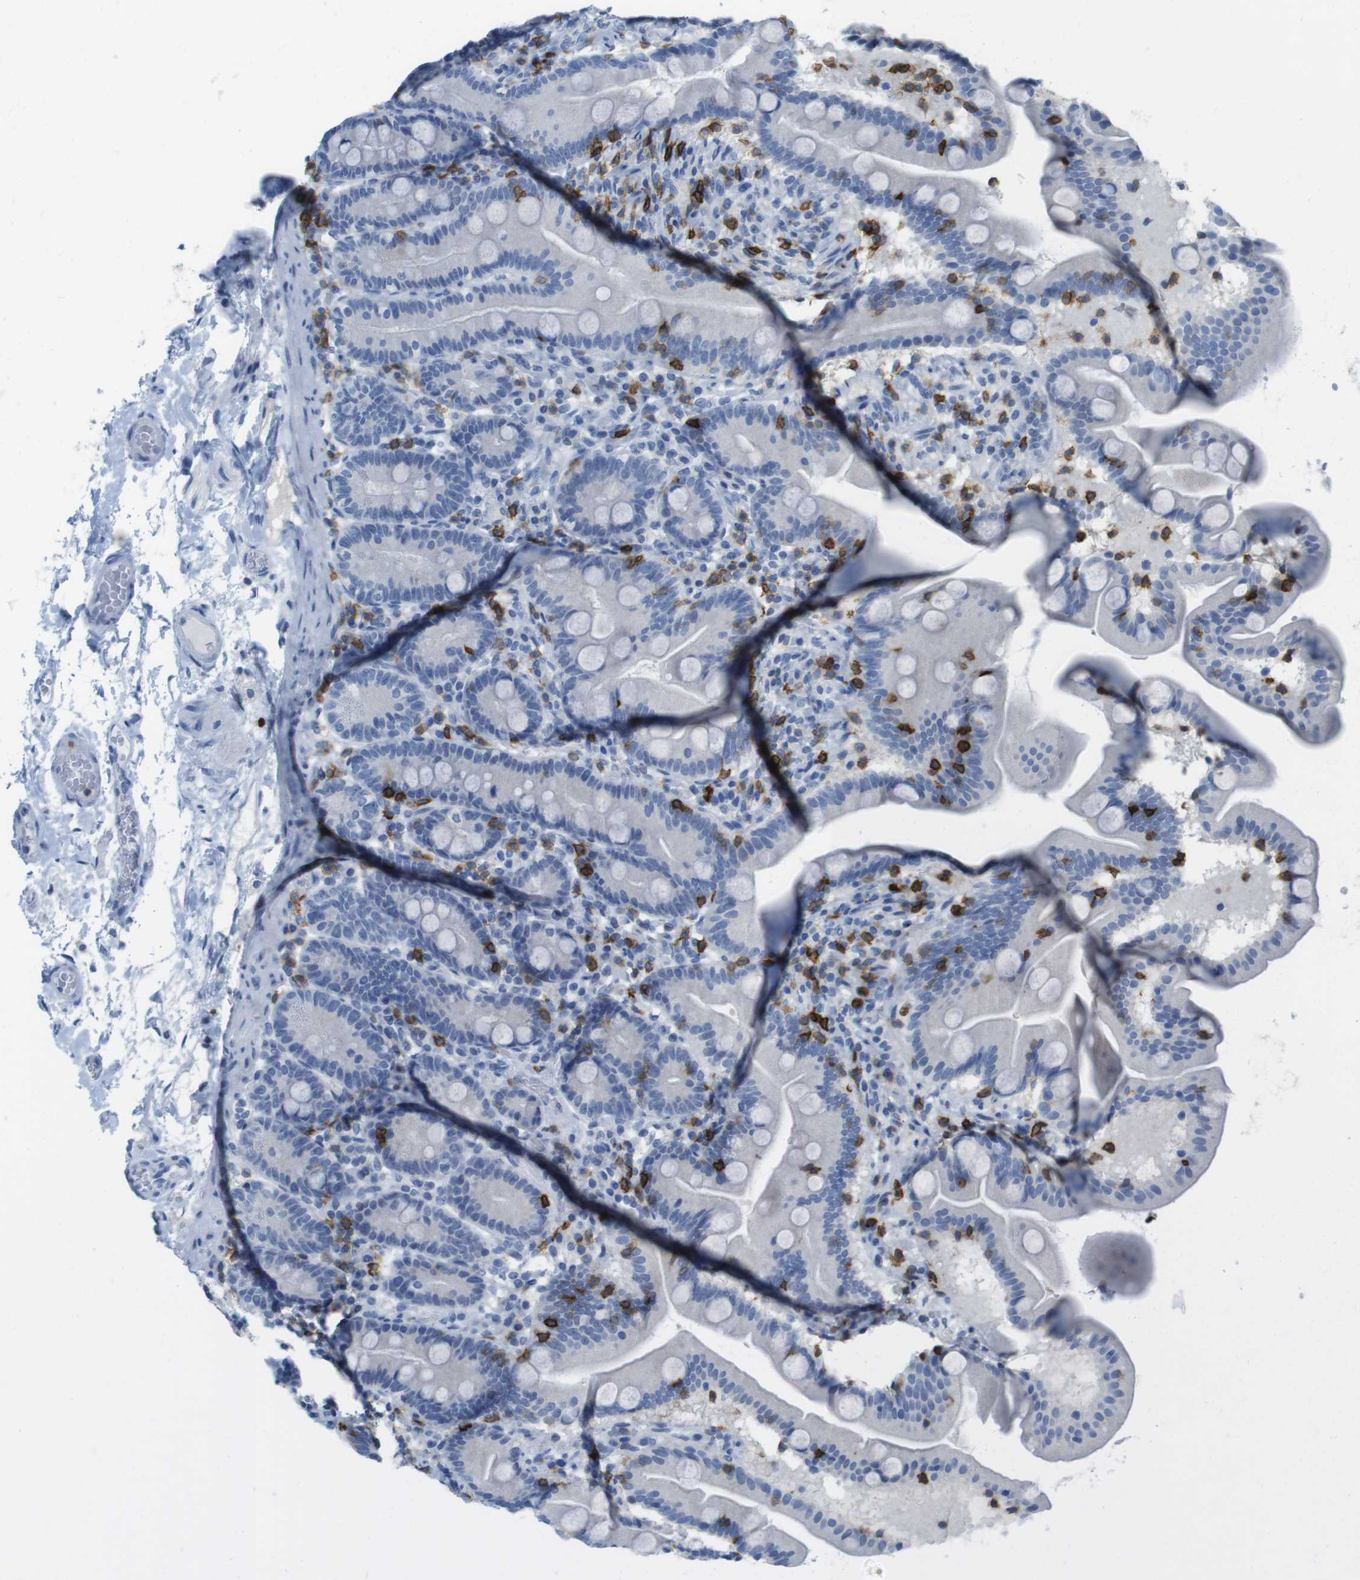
{"staining": {"intensity": "negative", "quantity": "none", "location": "none"}, "tissue": "duodenum", "cell_type": "Glandular cells", "image_type": "normal", "snomed": [{"axis": "morphology", "description": "Normal tissue, NOS"}, {"axis": "topography", "description": "Duodenum"}], "caption": "Immunohistochemistry (IHC) histopathology image of benign human duodenum stained for a protein (brown), which shows no staining in glandular cells.", "gene": "CD5", "patient": {"sex": "male", "age": 54}}